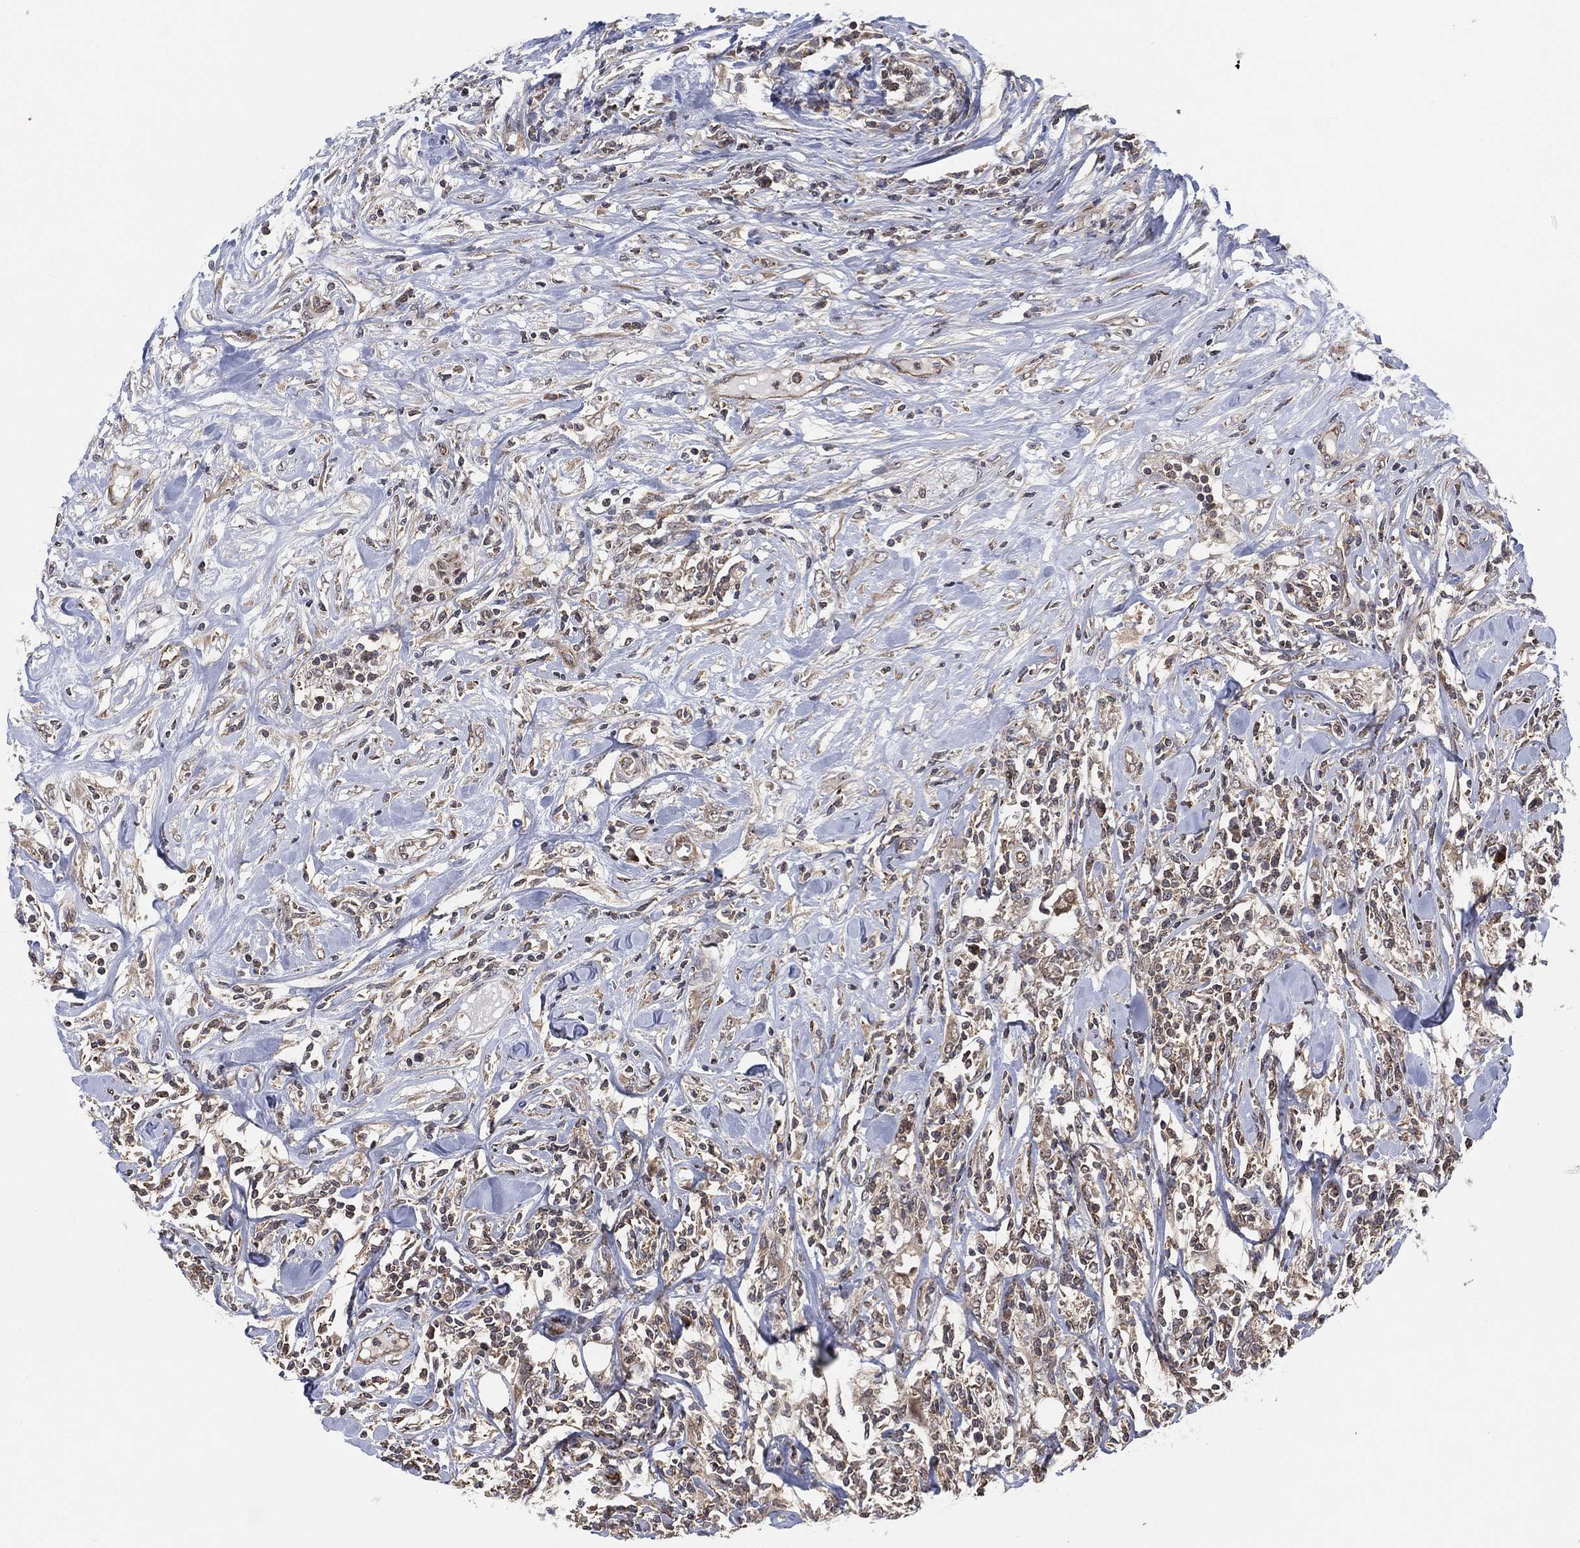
{"staining": {"intensity": "negative", "quantity": "none", "location": "none"}, "tissue": "lymphoma", "cell_type": "Tumor cells", "image_type": "cancer", "snomed": [{"axis": "morphology", "description": "Malignant lymphoma, non-Hodgkin's type, High grade"}, {"axis": "topography", "description": "Lymph node"}], "caption": "High magnification brightfield microscopy of lymphoma stained with DAB (brown) and counterstained with hematoxylin (blue): tumor cells show no significant positivity.", "gene": "TMCO1", "patient": {"sex": "female", "age": 84}}